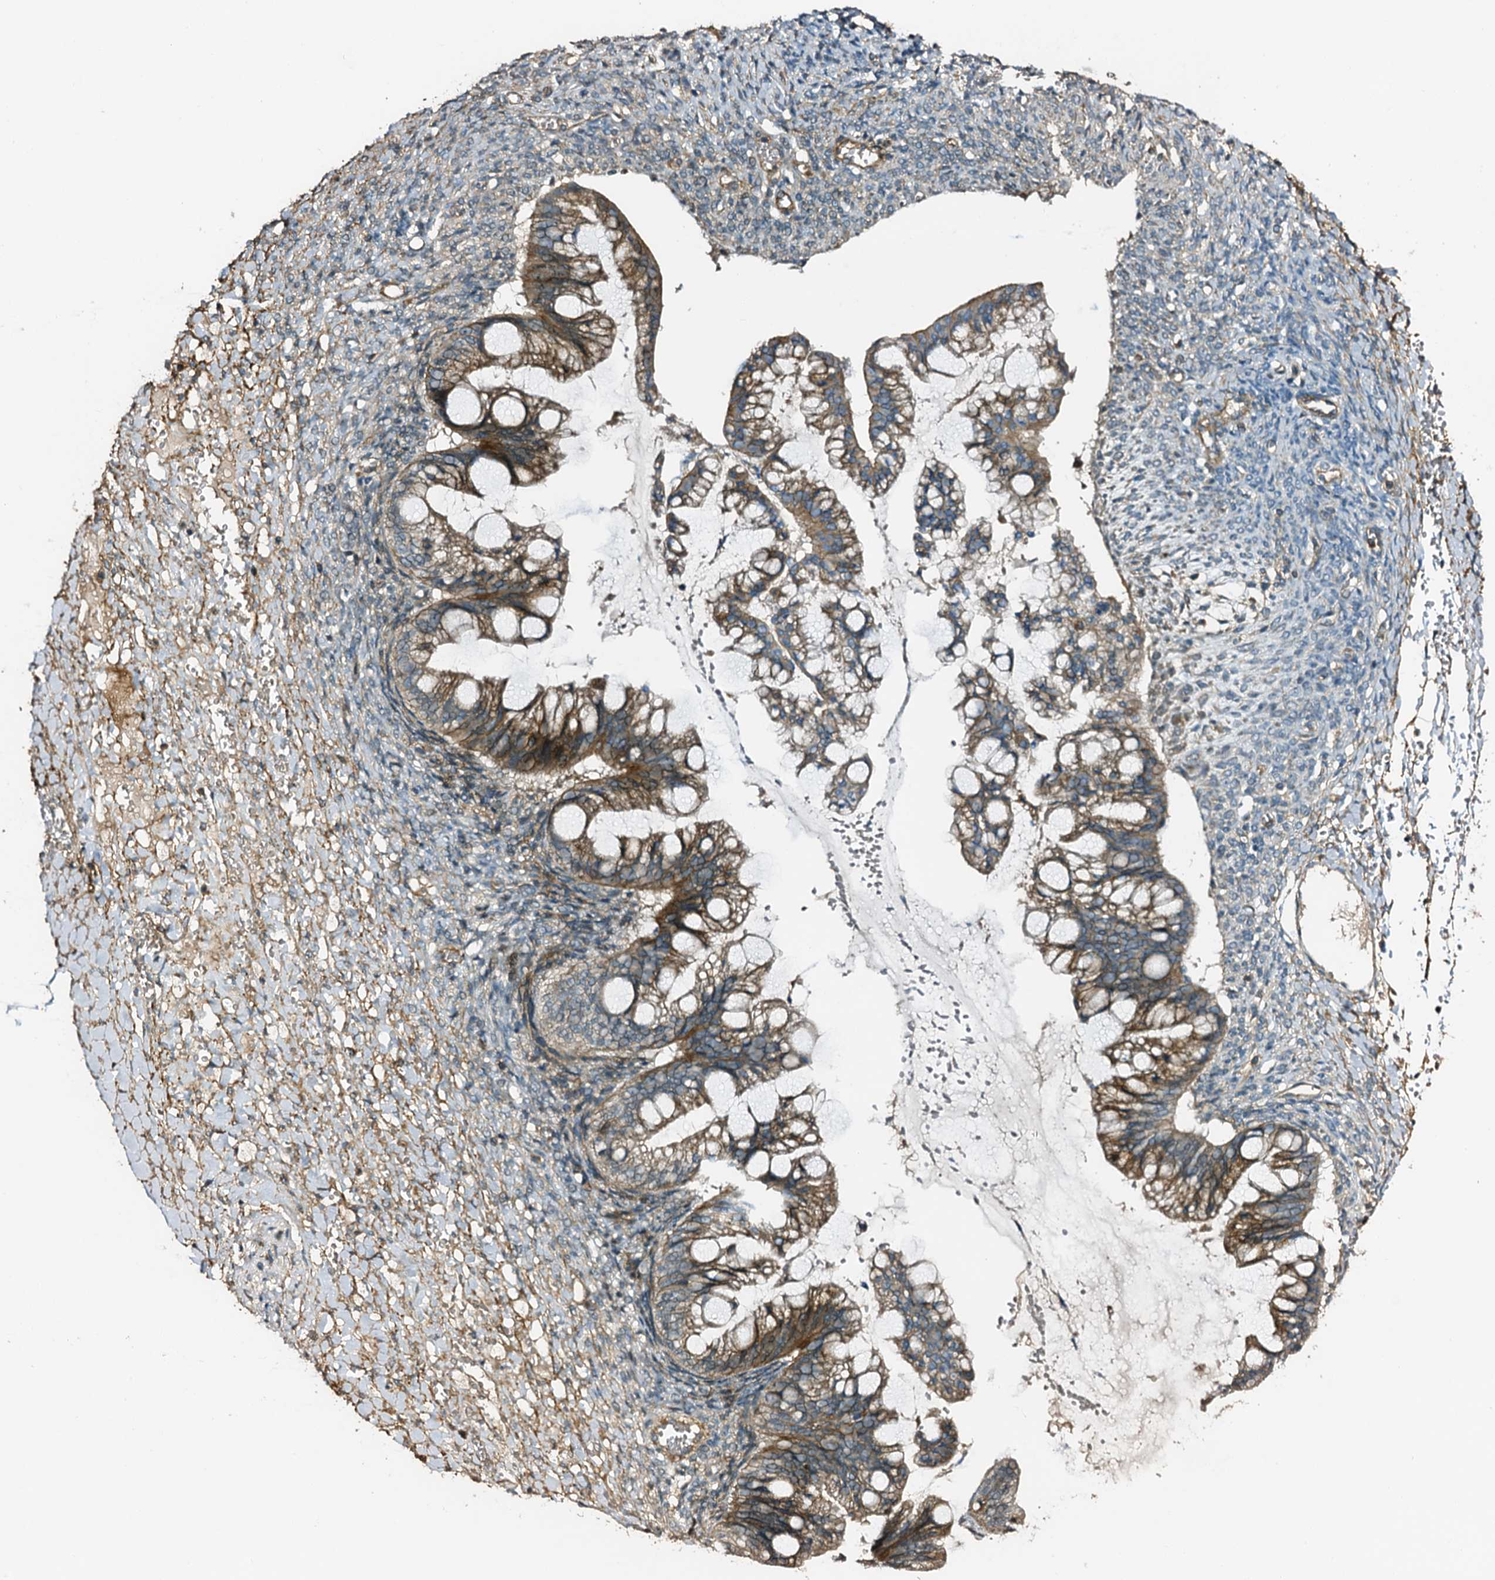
{"staining": {"intensity": "moderate", "quantity": ">75%", "location": "cytoplasmic/membranous"}, "tissue": "ovarian cancer", "cell_type": "Tumor cells", "image_type": "cancer", "snomed": [{"axis": "morphology", "description": "Cystadenocarcinoma, mucinous, NOS"}, {"axis": "topography", "description": "Ovary"}], "caption": "A photomicrograph of human ovarian mucinous cystadenocarcinoma stained for a protein exhibits moderate cytoplasmic/membranous brown staining in tumor cells.", "gene": "DUOXA1", "patient": {"sex": "female", "age": 73}}